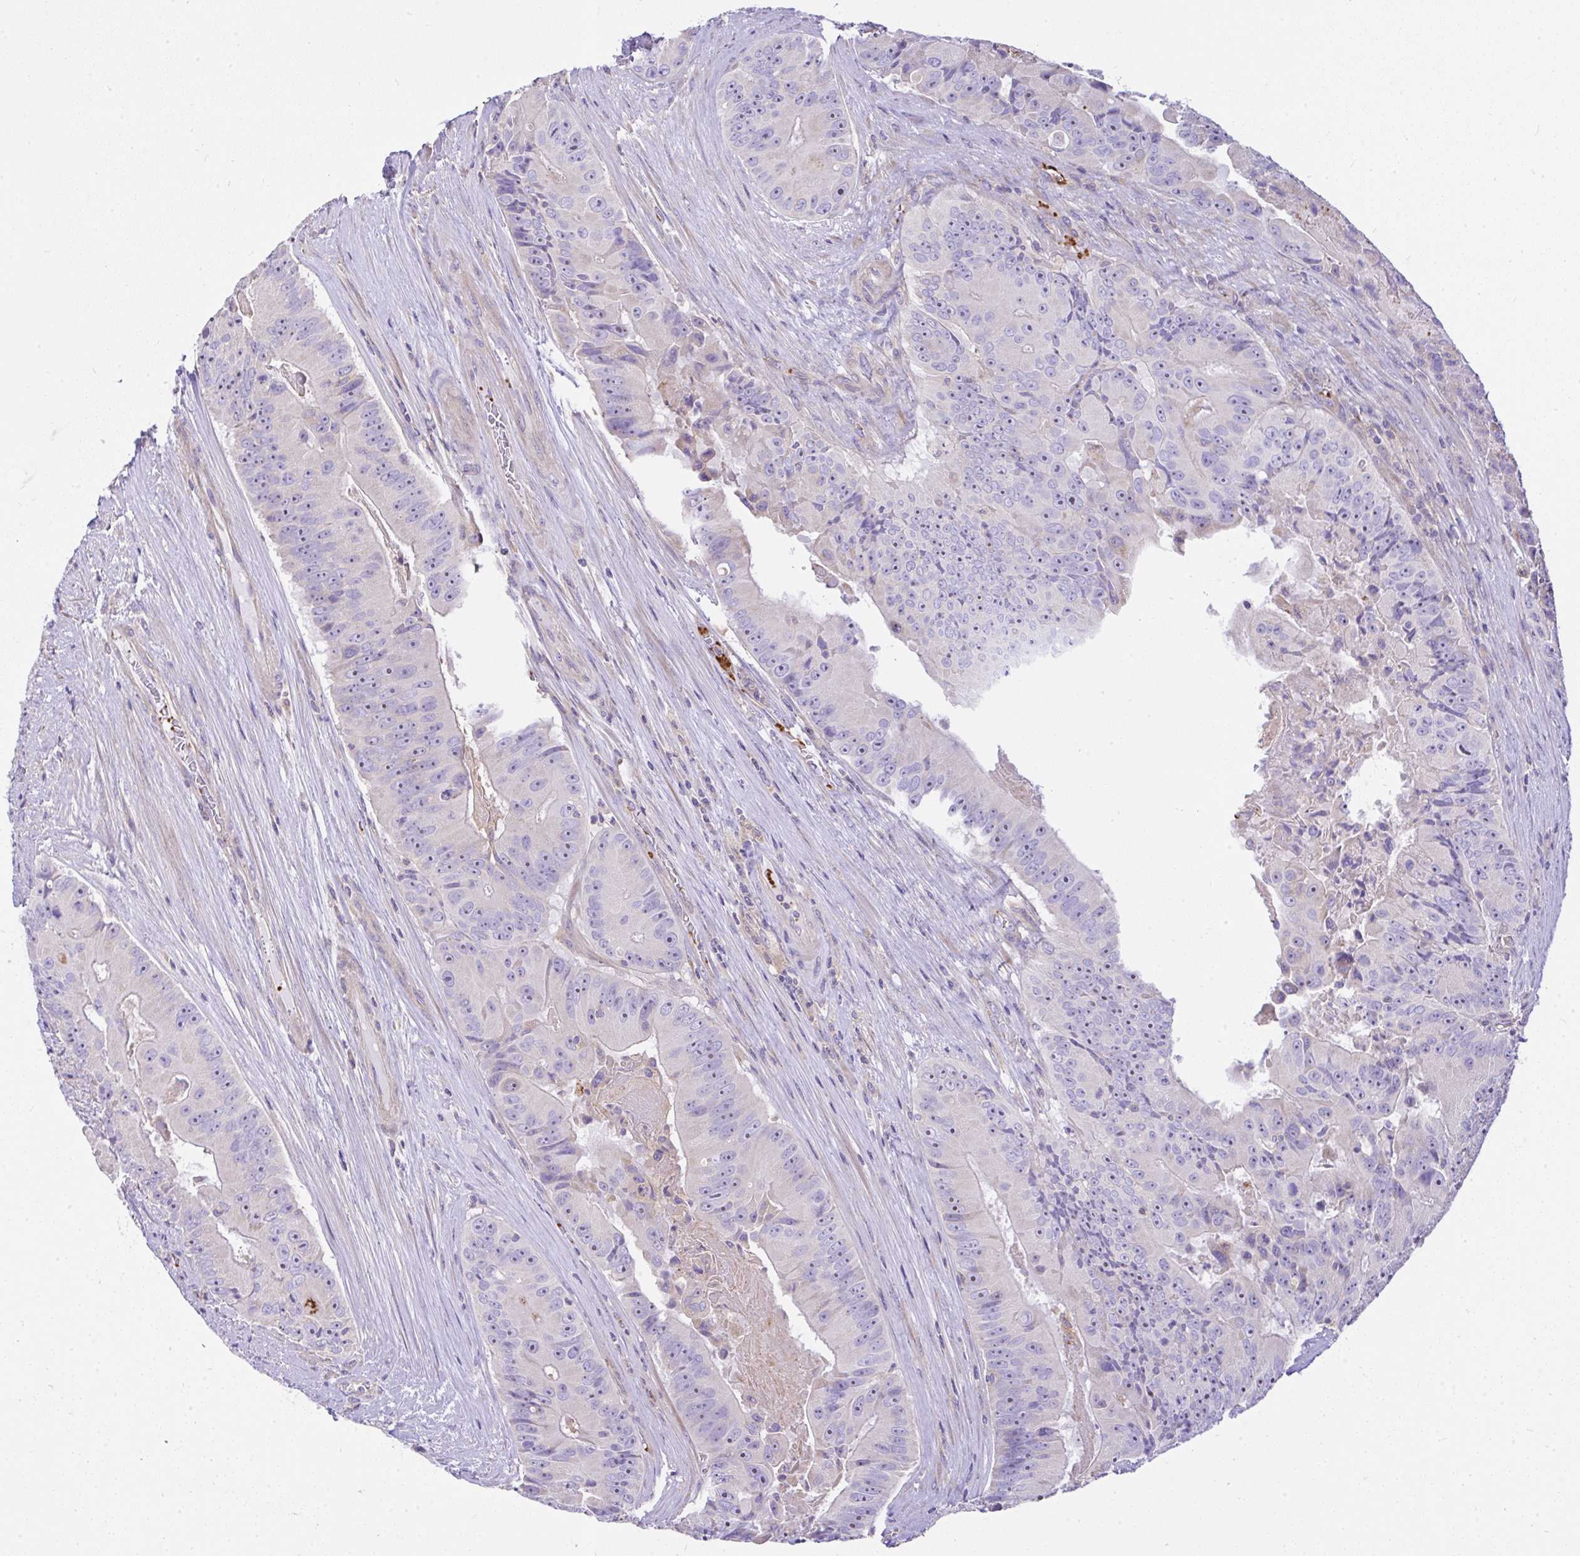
{"staining": {"intensity": "negative", "quantity": "none", "location": "none"}, "tissue": "colorectal cancer", "cell_type": "Tumor cells", "image_type": "cancer", "snomed": [{"axis": "morphology", "description": "Adenocarcinoma, NOS"}, {"axis": "topography", "description": "Colon"}], "caption": "This is an immunohistochemistry (IHC) photomicrograph of human colorectal cancer (adenocarcinoma). There is no positivity in tumor cells.", "gene": "CCDC142", "patient": {"sex": "female", "age": 86}}